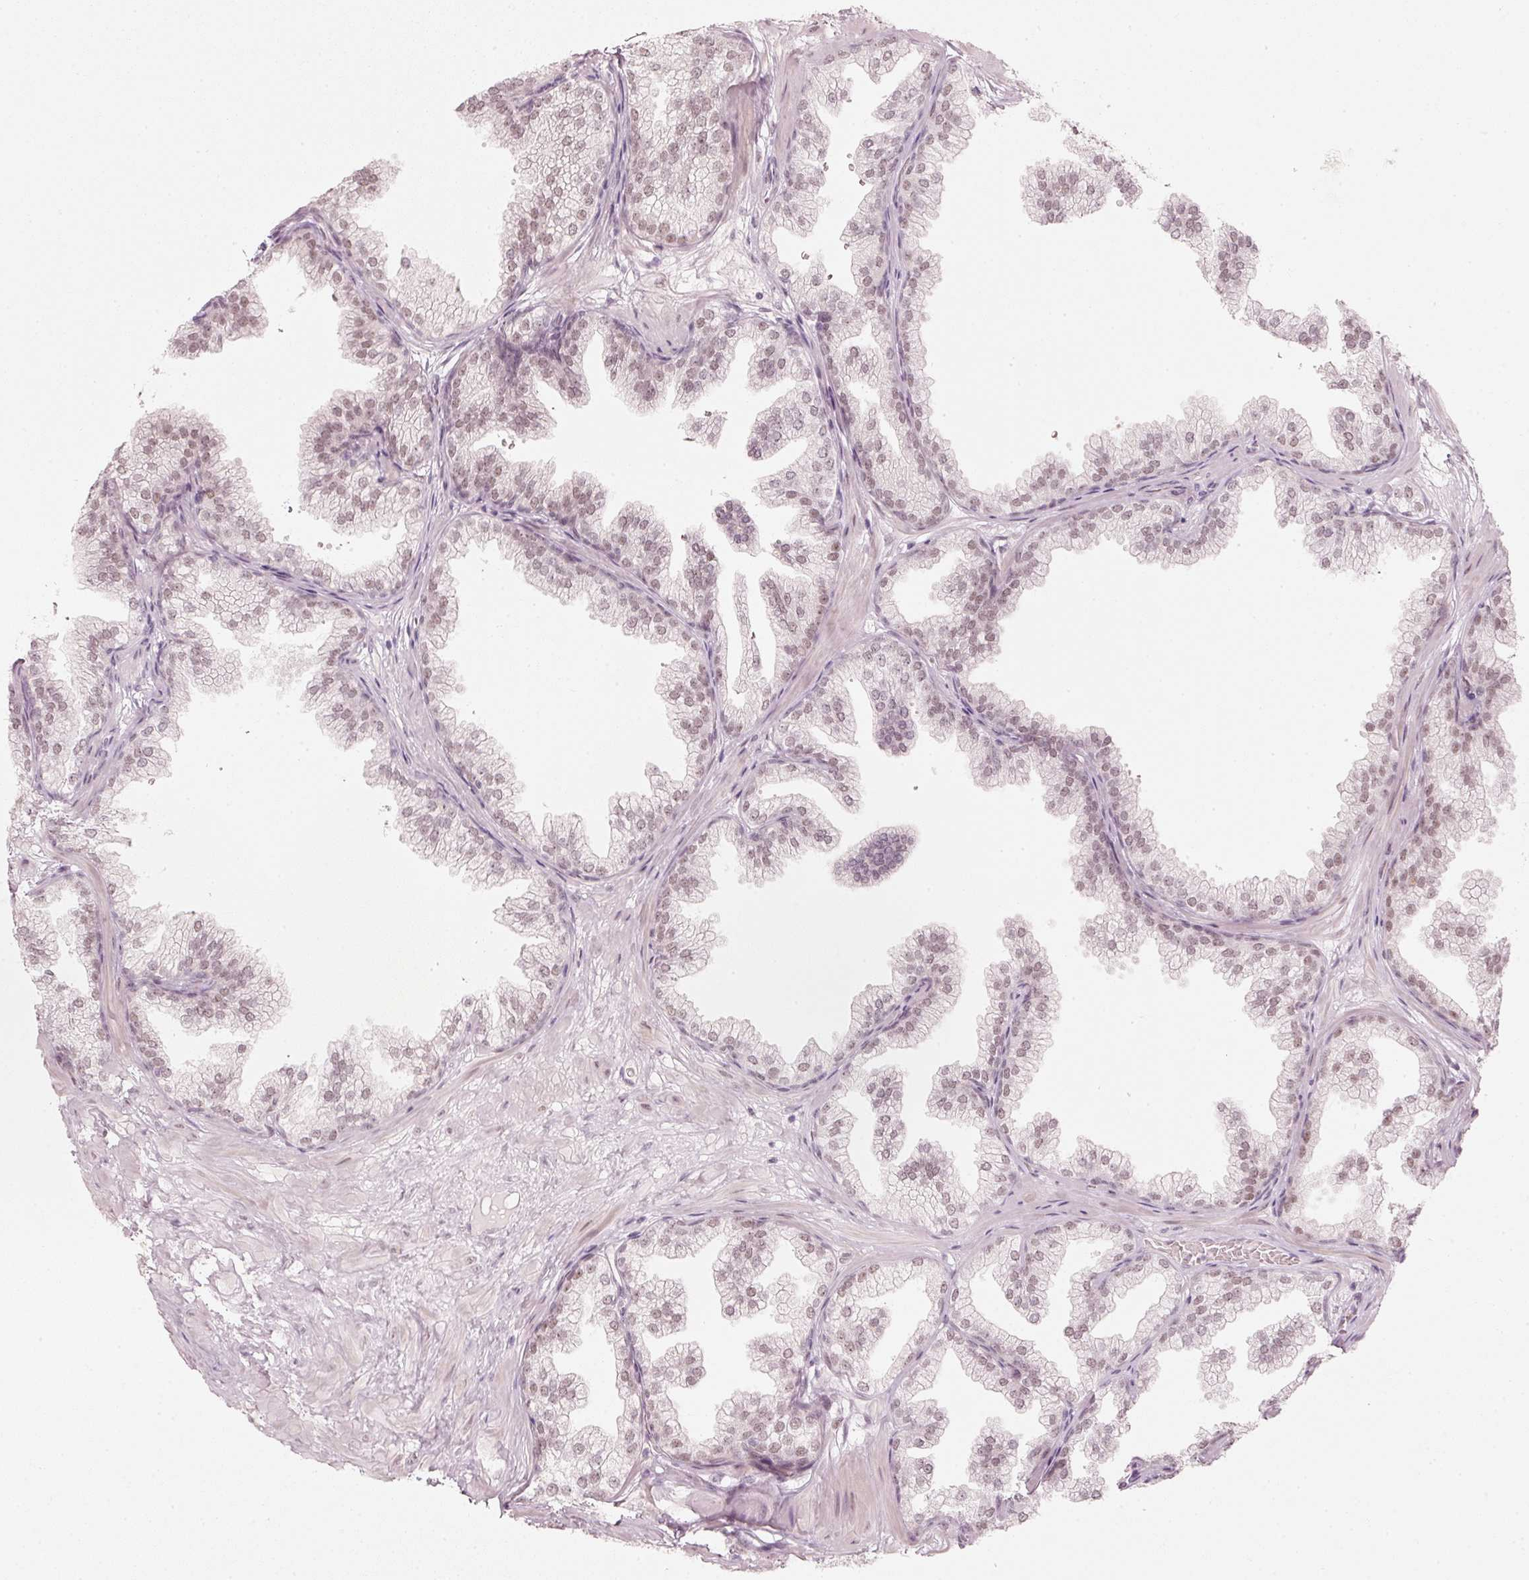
{"staining": {"intensity": "moderate", "quantity": ">75%", "location": "nuclear"}, "tissue": "prostate", "cell_type": "Glandular cells", "image_type": "normal", "snomed": [{"axis": "morphology", "description": "Normal tissue, NOS"}, {"axis": "topography", "description": "Prostate"}], "caption": "Protein staining reveals moderate nuclear staining in about >75% of glandular cells in normal prostate.", "gene": "PPP1R10", "patient": {"sex": "male", "age": 37}}